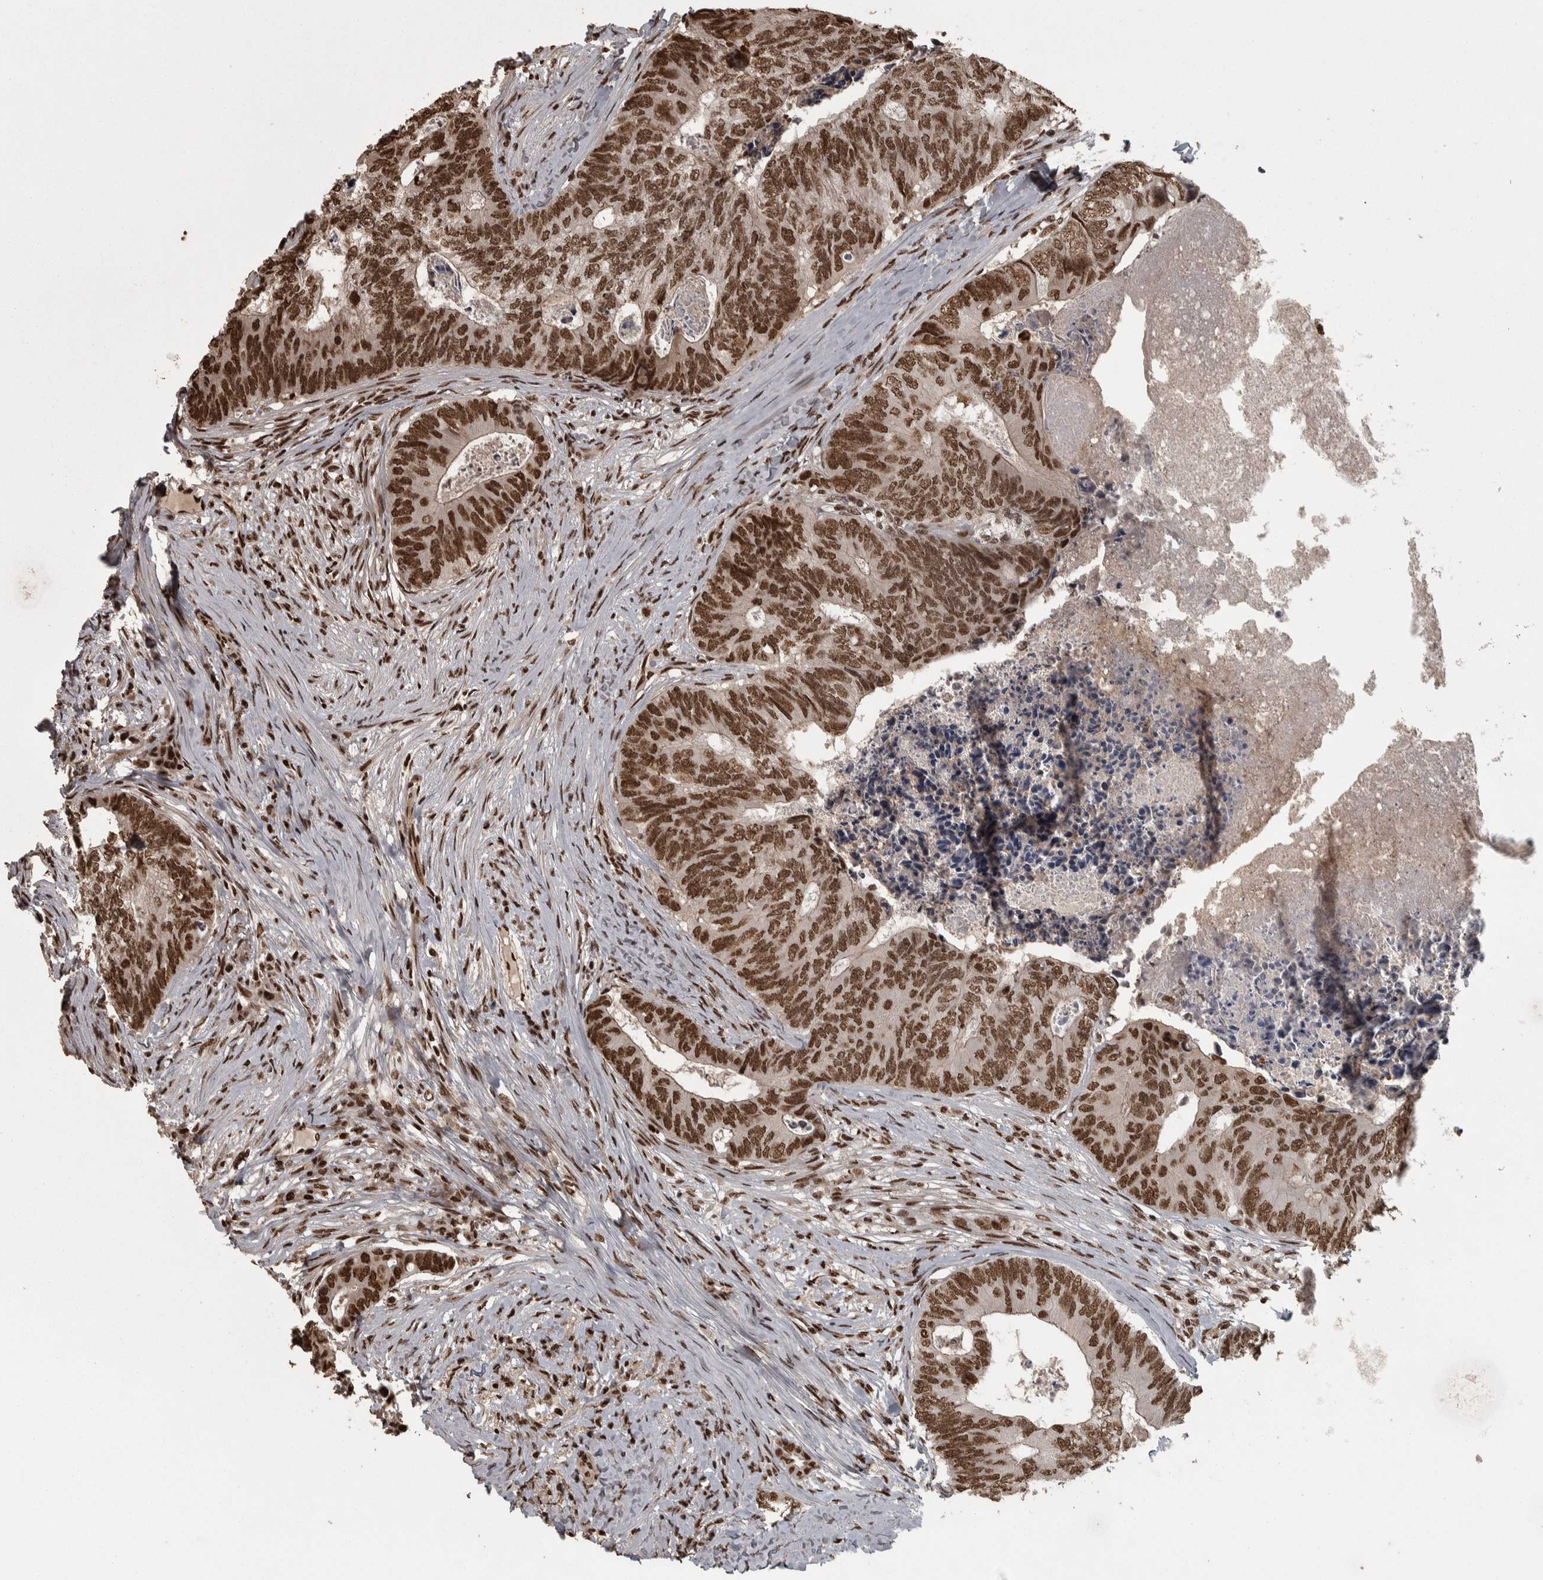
{"staining": {"intensity": "strong", "quantity": ">75%", "location": "nuclear"}, "tissue": "colorectal cancer", "cell_type": "Tumor cells", "image_type": "cancer", "snomed": [{"axis": "morphology", "description": "Adenocarcinoma, NOS"}, {"axis": "topography", "description": "Colon"}], "caption": "A high-resolution photomicrograph shows immunohistochemistry staining of adenocarcinoma (colorectal), which displays strong nuclear expression in about >75% of tumor cells.", "gene": "ZFHX4", "patient": {"sex": "female", "age": 67}}